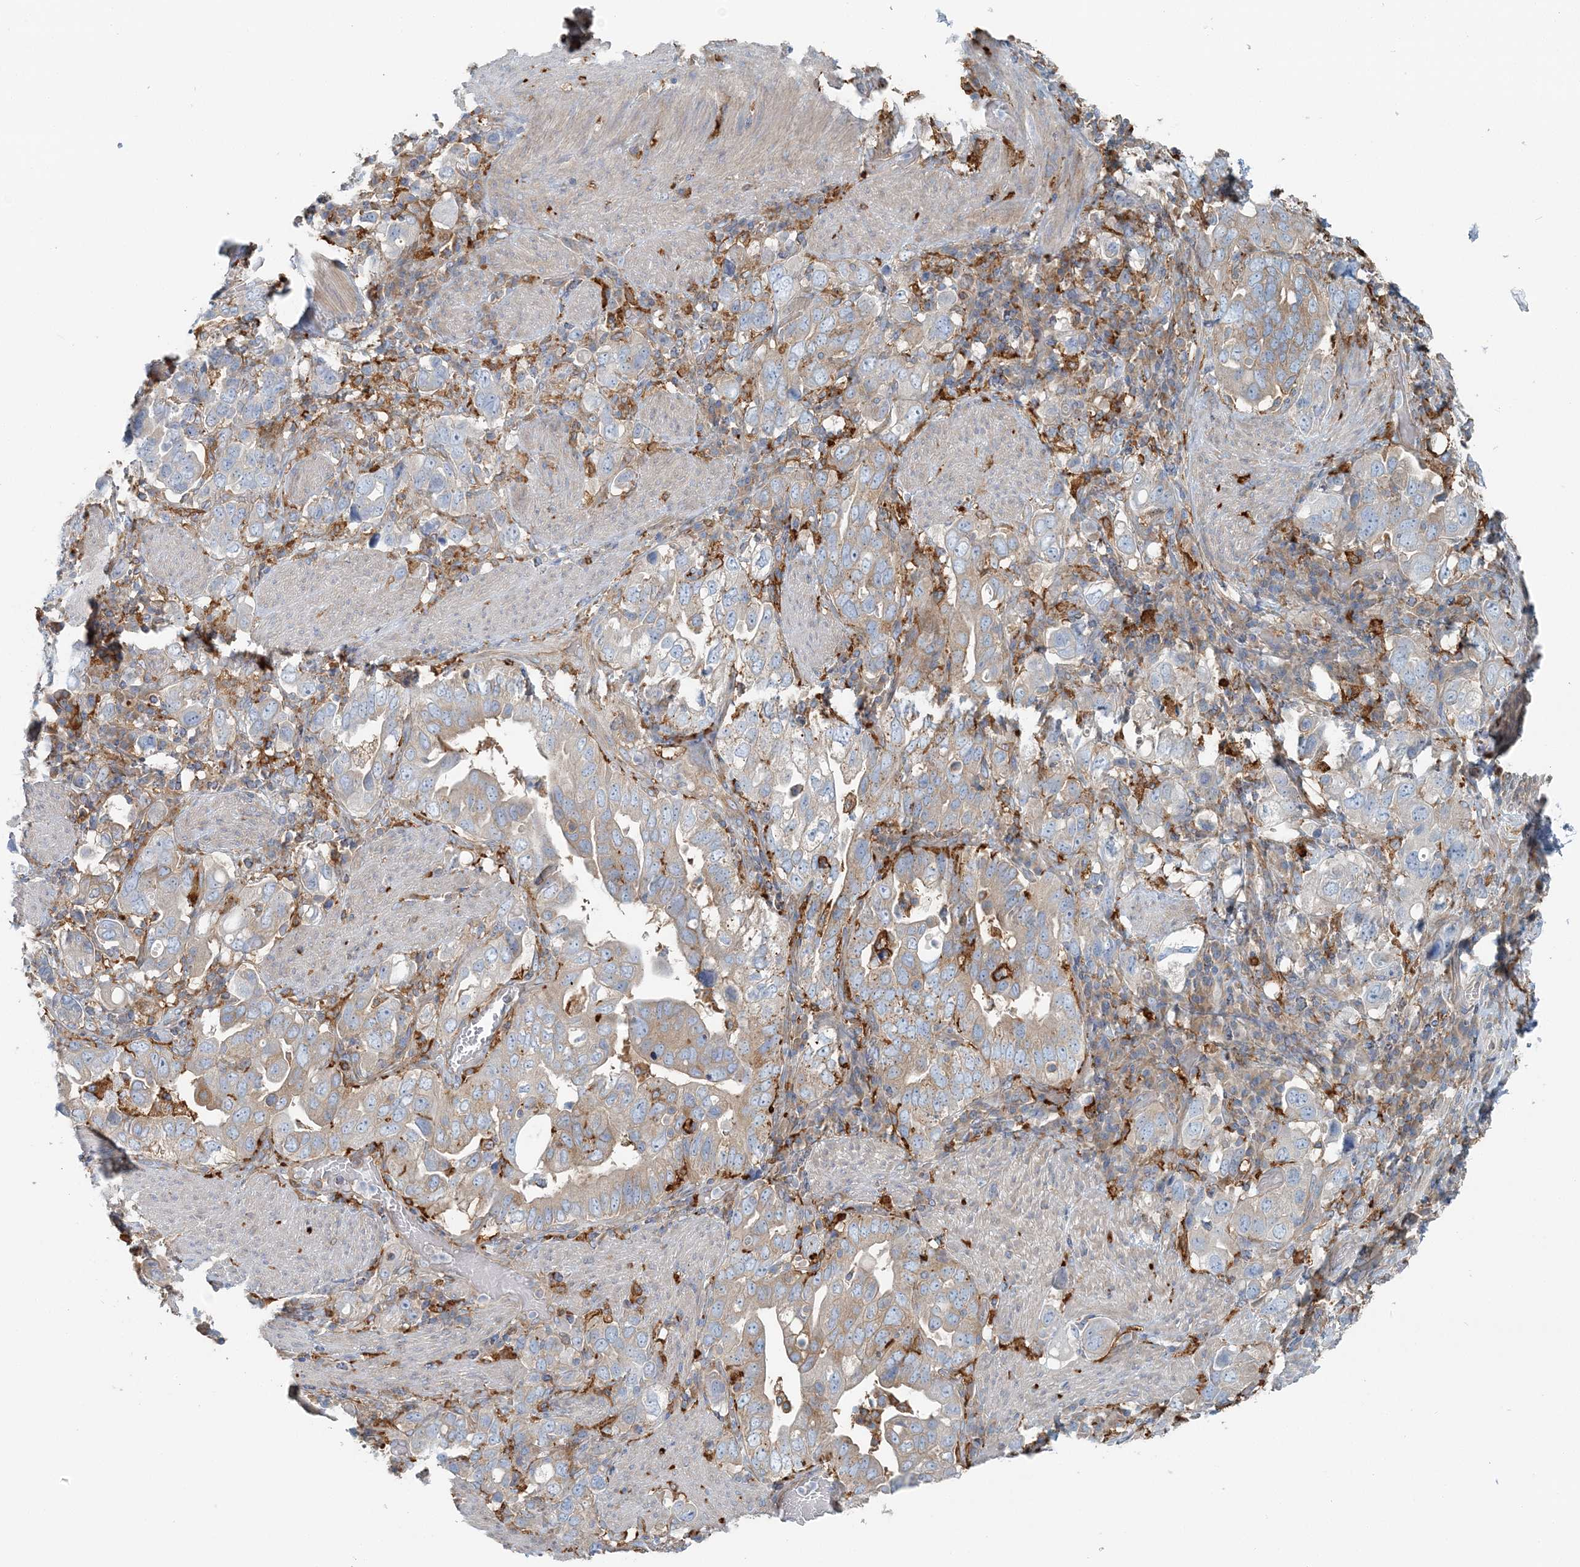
{"staining": {"intensity": "weak", "quantity": "<25%", "location": "cytoplasmic/membranous"}, "tissue": "stomach cancer", "cell_type": "Tumor cells", "image_type": "cancer", "snomed": [{"axis": "morphology", "description": "Adenocarcinoma, NOS"}, {"axis": "topography", "description": "Stomach, upper"}], "caption": "An IHC micrograph of adenocarcinoma (stomach) is shown. There is no staining in tumor cells of adenocarcinoma (stomach).", "gene": "SNX2", "patient": {"sex": "male", "age": 62}}